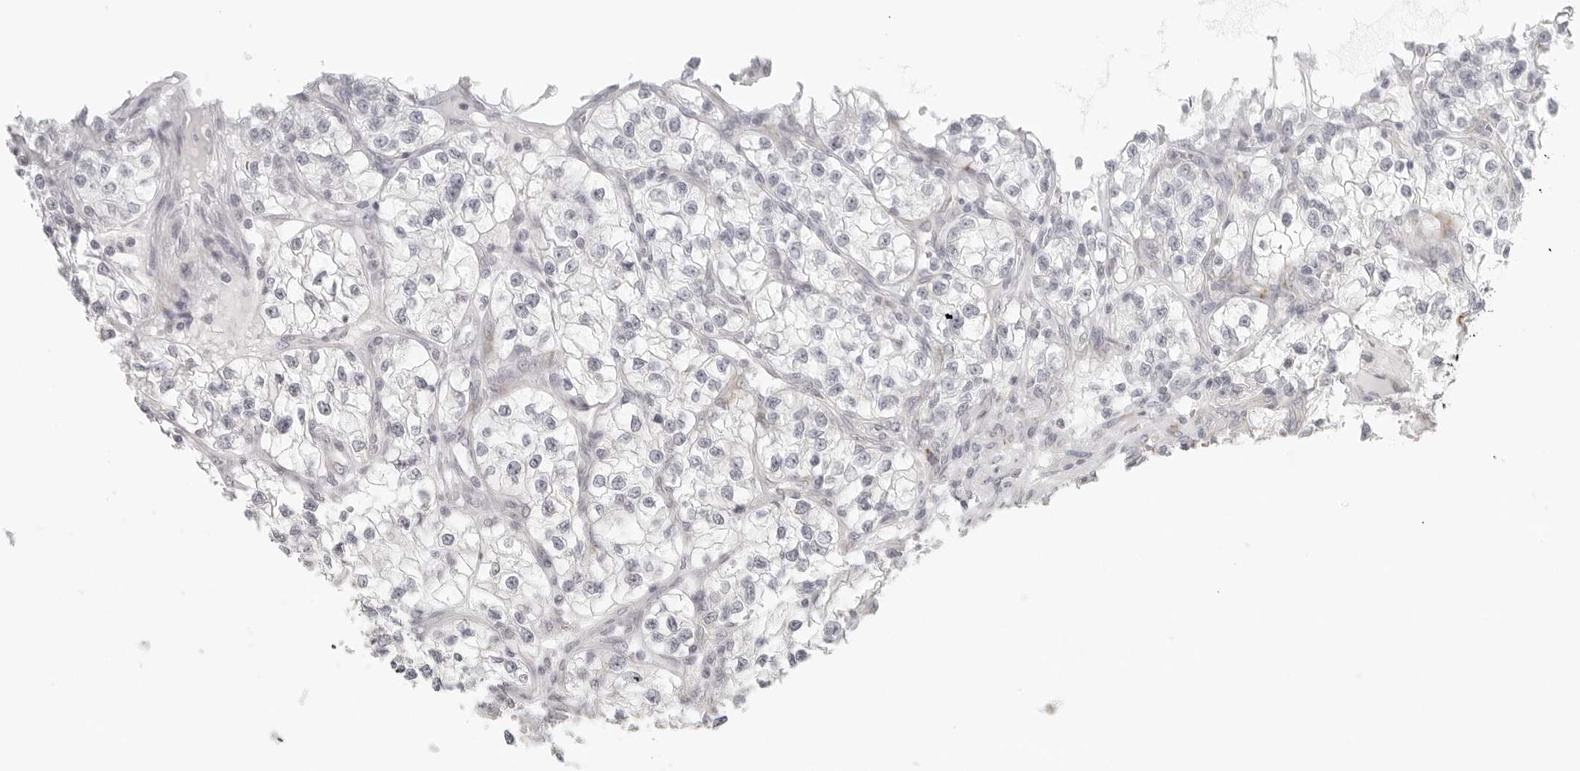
{"staining": {"intensity": "negative", "quantity": "none", "location": "none"}, "tissue": "renal cancer", "cell_type": "Tumor cells", "image_type": "cancer", "snomed": [{"axis": "morphology", "description": "Adenocarcinoma, NOS"}, {"axis": "topography", "description": "Kidney"}], "caption": "Human adenocarcinoma (renal) stained for a protein using immunohistochemistry (IHC) demonstrates no positivity in tumor cells.", "gene": "RPS6KC1", "patient": {"sex": "female", "age": 57}}